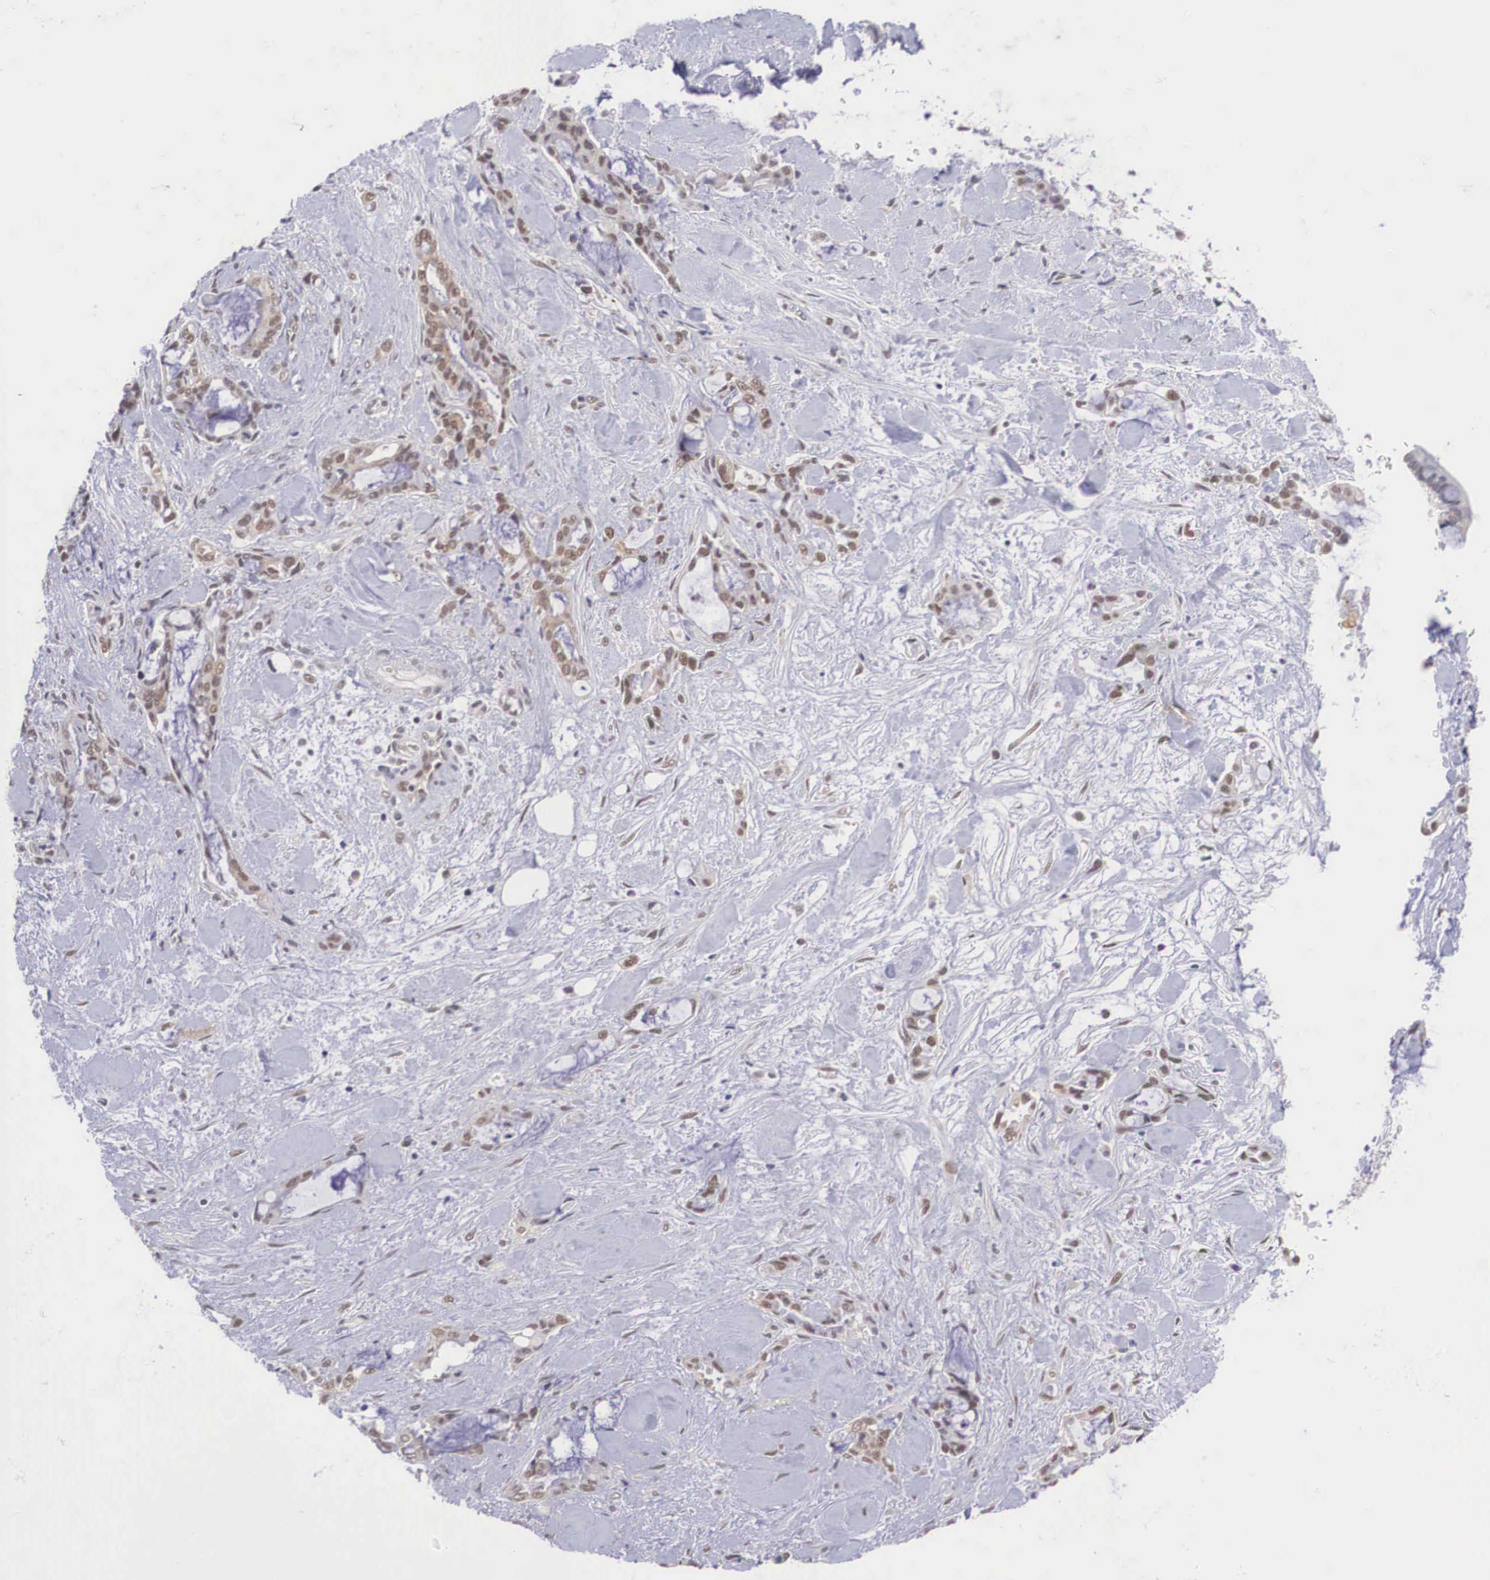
{"staining": {"intensity": "moderate", "quantity": "25%-75%", "location": "cytoplasmic/membranous,nuclear"}, "tissue": "pancreatic cancer", "cell_type": "Tumor cells", "image_type": "cancer", "snomed": [{"axis": "morphology", "description": "Adenocarcinoma, NOS"}, {"axis": "topography", "description": "Pancreas"}], "caption": "IHC histopathology image of neoplastic tissue: adenocarcinoma (pancreatic) stained using immunohistochemistry demonstrates medium levels of moderate protein expression localized specifically in the cytoplasmic/membranous and nuclear of tumor cells, appearing as a cytoplasmic/membranous and nuclear brown color.", "gene": "NINL", "patient": {"sex": "female", "age": 70}}